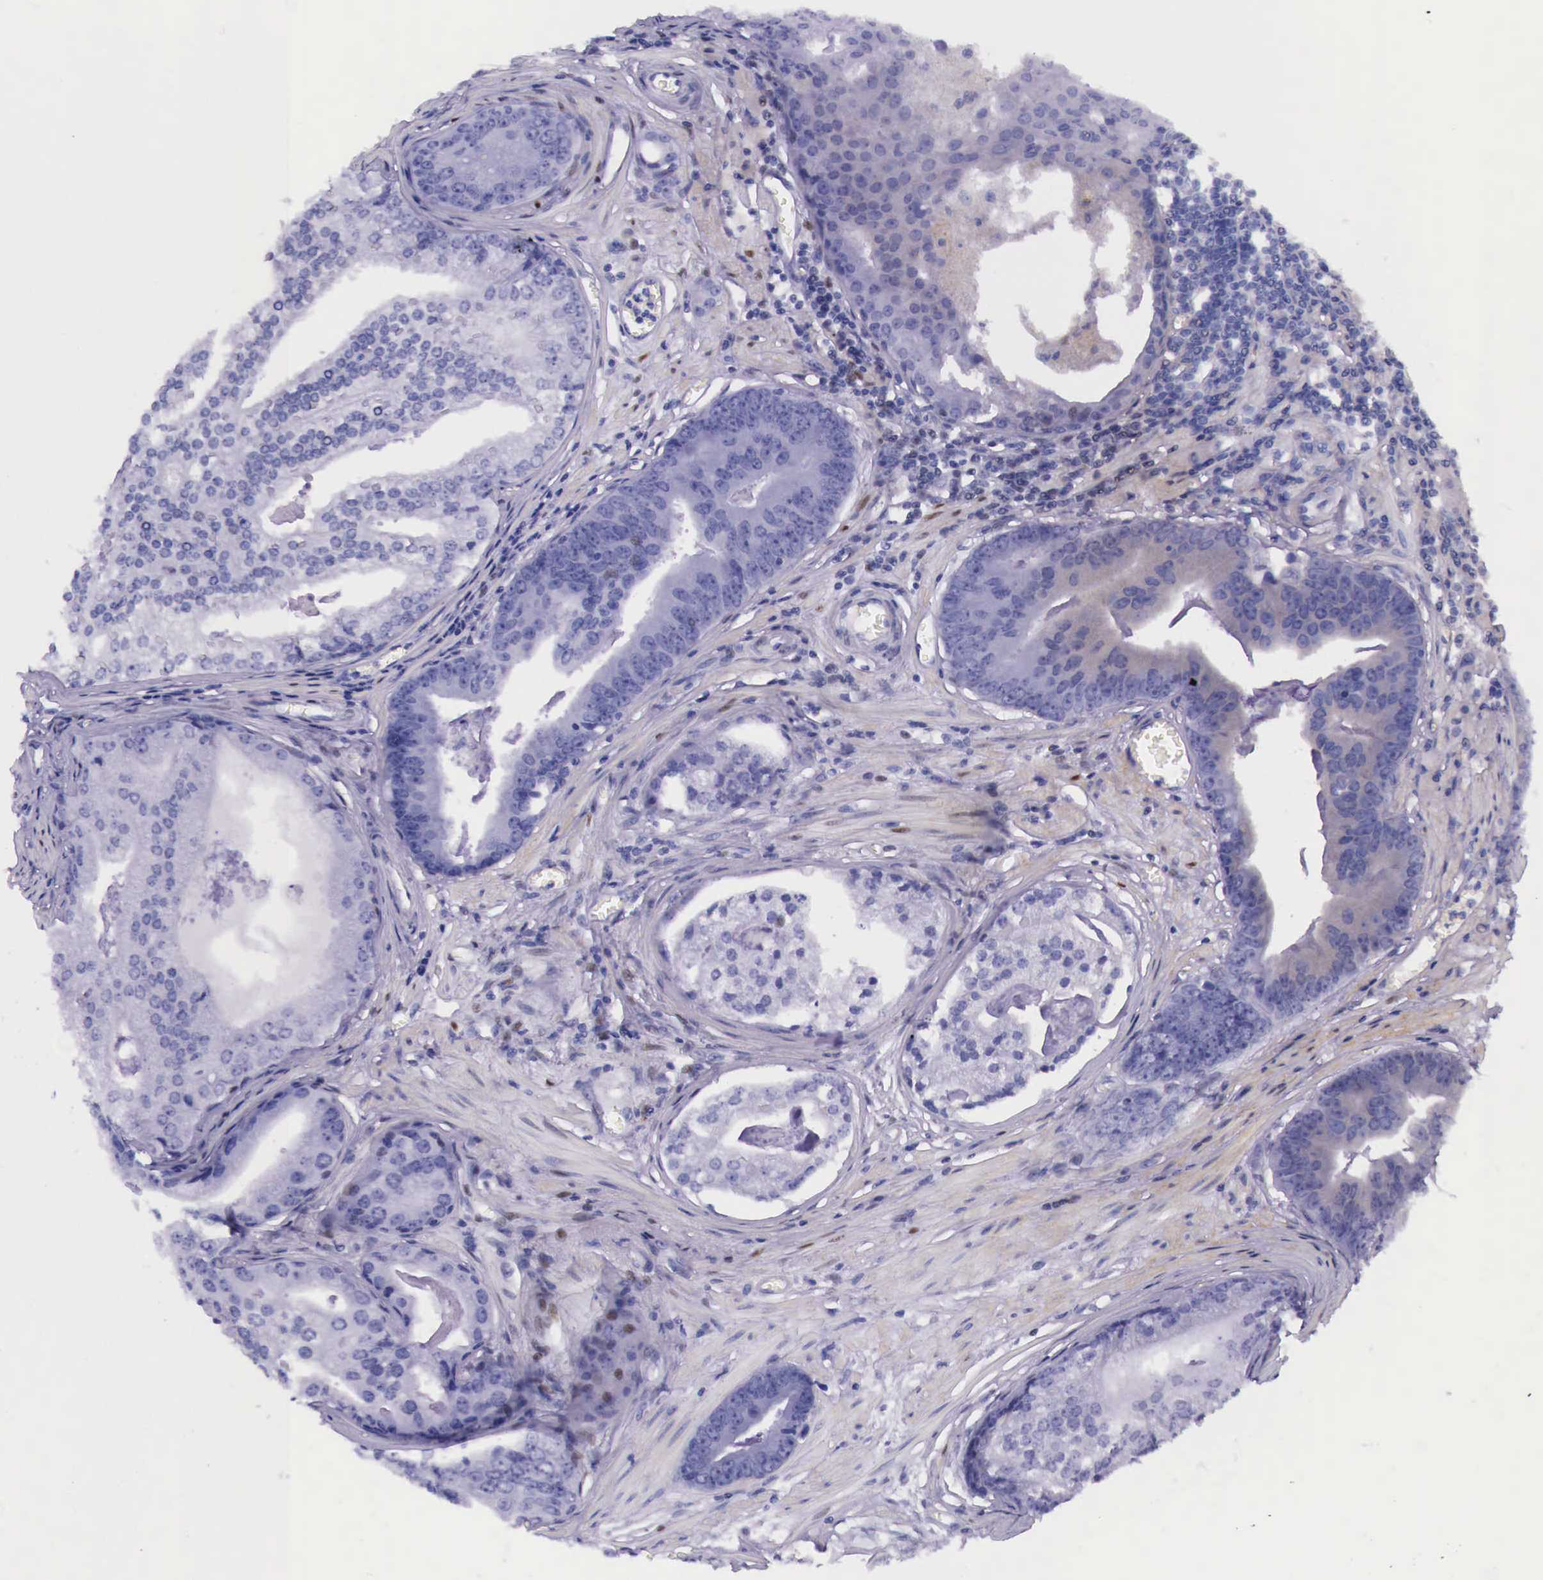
{"staining": {"intensity": "moderate", "quantity": "<25%", "location": "nuclear"}, "tissue": "prostate cancer", "cell_type": "Tumor cells", "image_type": "cancer", "snomed": [{"axis": "morphology", "description": "Adenocarcinoma, High grade"}, {"axis": "topography", "description": "Prostate"}], "caption": "IHC micrograph of neoplastic tissue: human prostate cancer stained using immunohistochemistry (IHC) displays low levels of moderate protein expression localized specifically in the nuclear of tumor cells, appearing as a nuclear brown color.", "gene": "ESR1", "patient": {"sex": "male", "age": 56}}